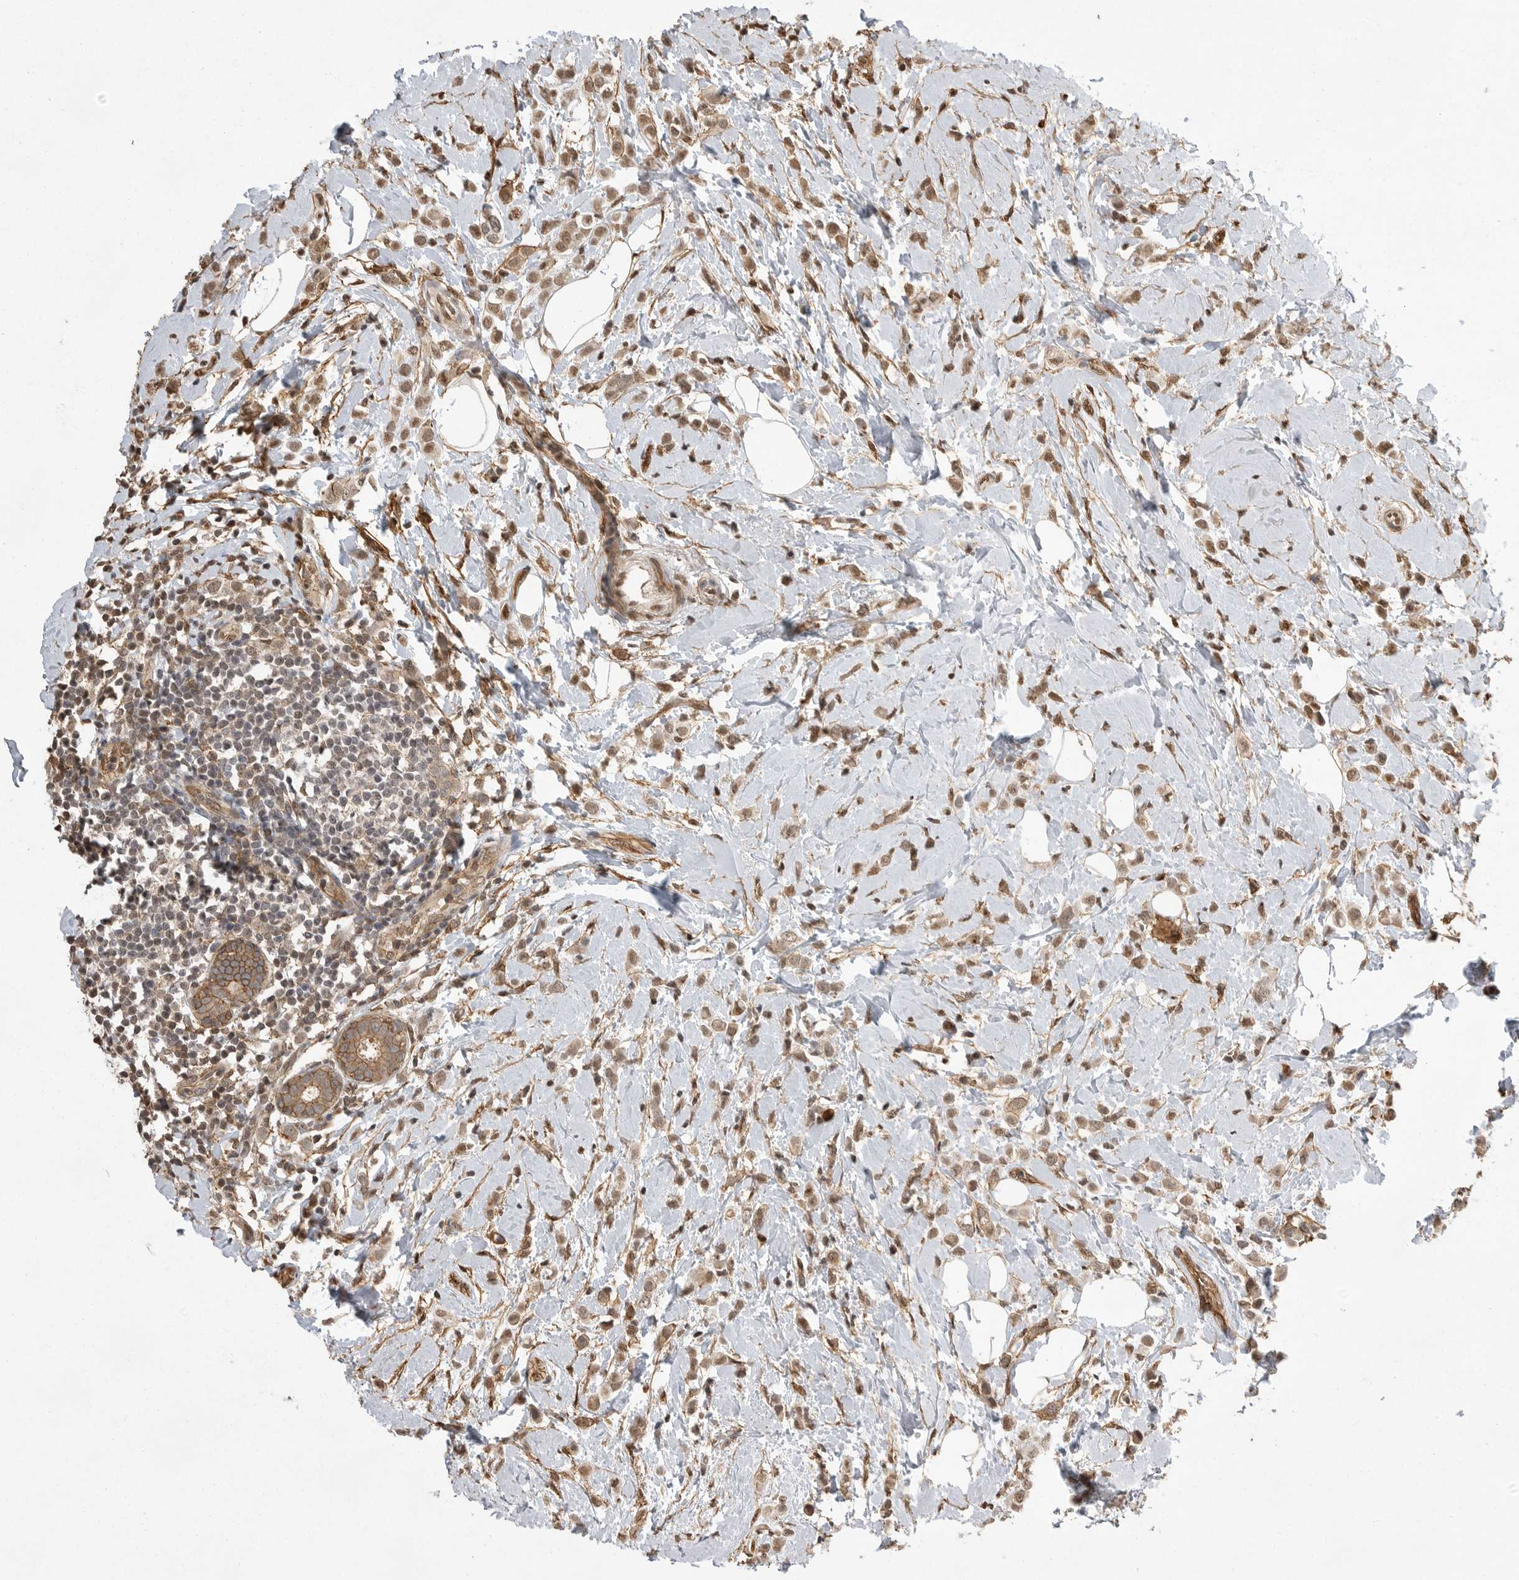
{"staining": {"intensity": "moderate", "quantity": ">75%", "location": "cytoplasmic/membranous"}, "tissue": "breast cancer", "cell_type": "Tumor cells", "image_type": "cancer", "snomed": [{"axis": "morphology", "description": "Lobular carcinoma"}, {"axis": "topography", "description": "Breast"}], "caption": "A photomicrograph of lobular carcinoma (breast) stained for a protein displays moderate cytoplasmic/membranous brown staining in tumor cells.", "gene": "NECTIN1", "patient": {"sex": "female", "age": 47}}